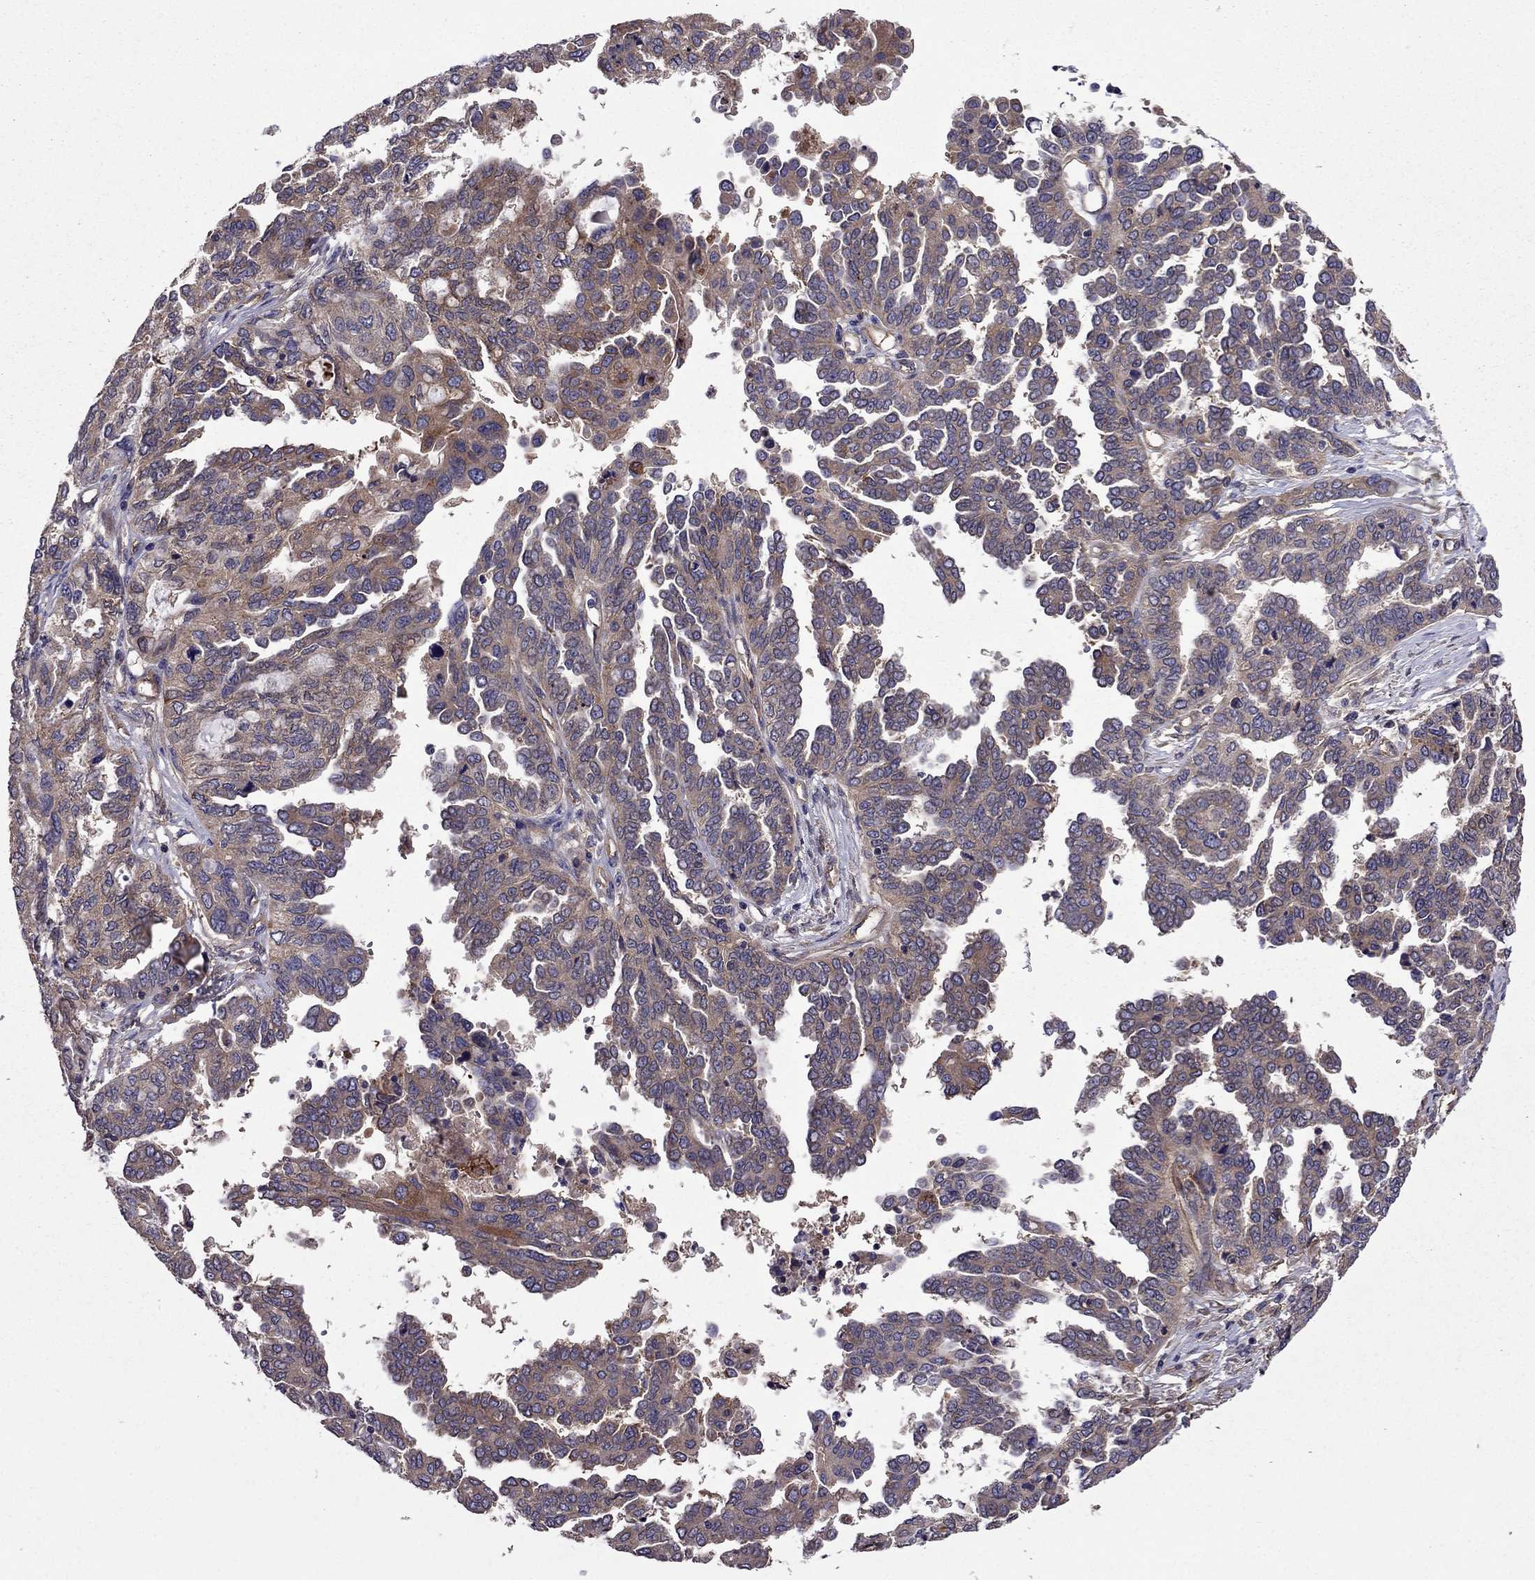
{"staining": {"intensity": "weak", "quantity": ">75%", "location": "cytoplasmic/membranous"}, "tissue": "ovarian cancer", "cell_type": "Tumor cells", "image_type": "cancer", "snomed": [{"axis": "morphology", "description": "Cystadenocarcinoma, serous, NOS"}, {"axis": "topography", "description": "Ovary"}], "caption": "This is an image of IHC staining of ovarian serous cystadenocarcinoma, which shows weak expression in the cytoplasmic/membranous of tumor cells.", "gene": "ITGB1", "patient": {"sex": "female", "age": 53}}